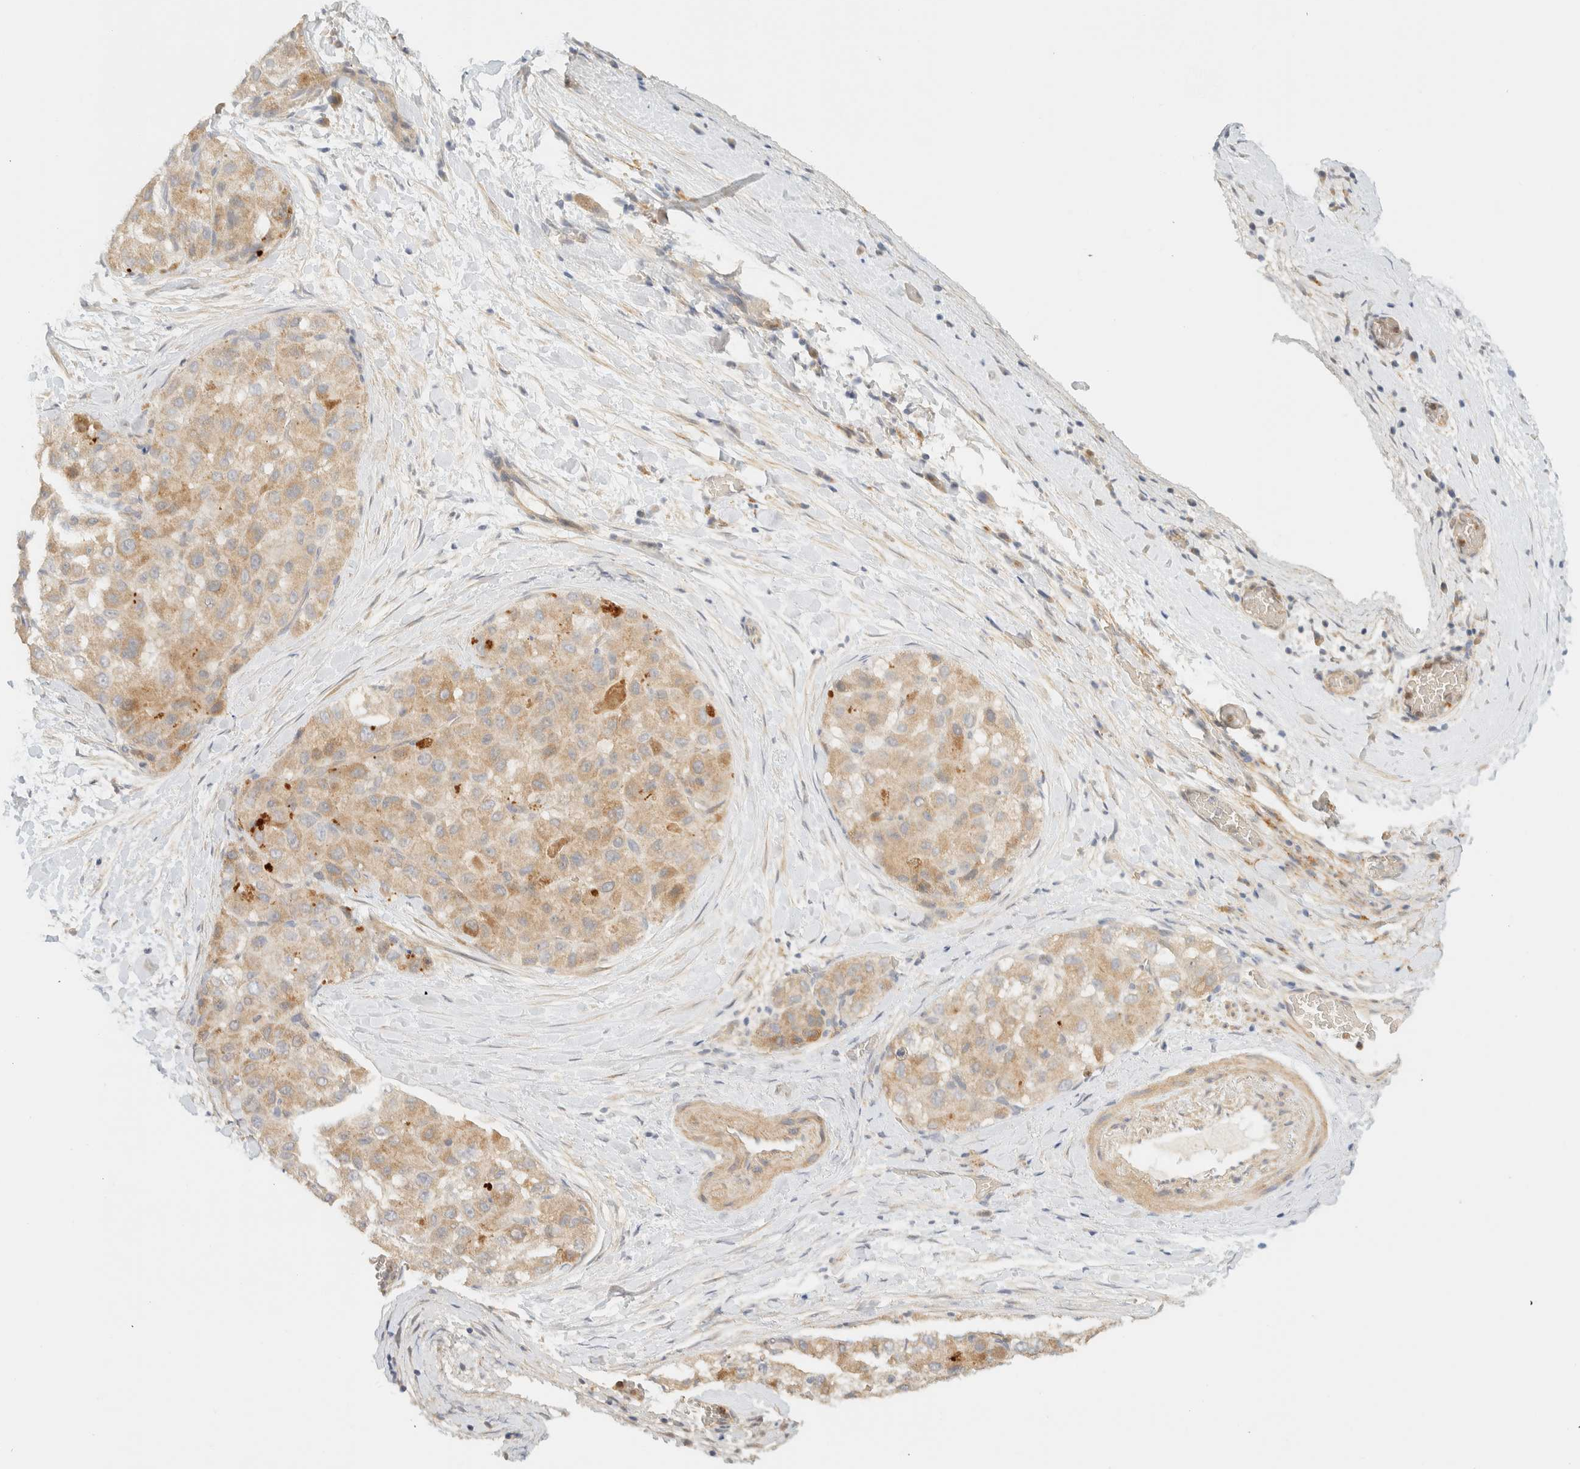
{"staining": {"intensity": "weak", "quantity": ">75%", "location": "cytoplasmic/membranous"}, "tissue": "liver cancer", "cell_type": "Tumor cells", "image_type": "cancer", "snomed": [{"axis": "morphology", "description": "Carcinoma, Hepatocellular, NOS"}, {"axis": "topography", "description": "Liver"}], "caption": "Tumor cells exhibit low levels of weak cytoplasmic/membranous staining in about >75% of cells in human hepatocellular carcinoma (liver).", "gene": "TNK1", "patient": {"sex": "male", "age": 80}}